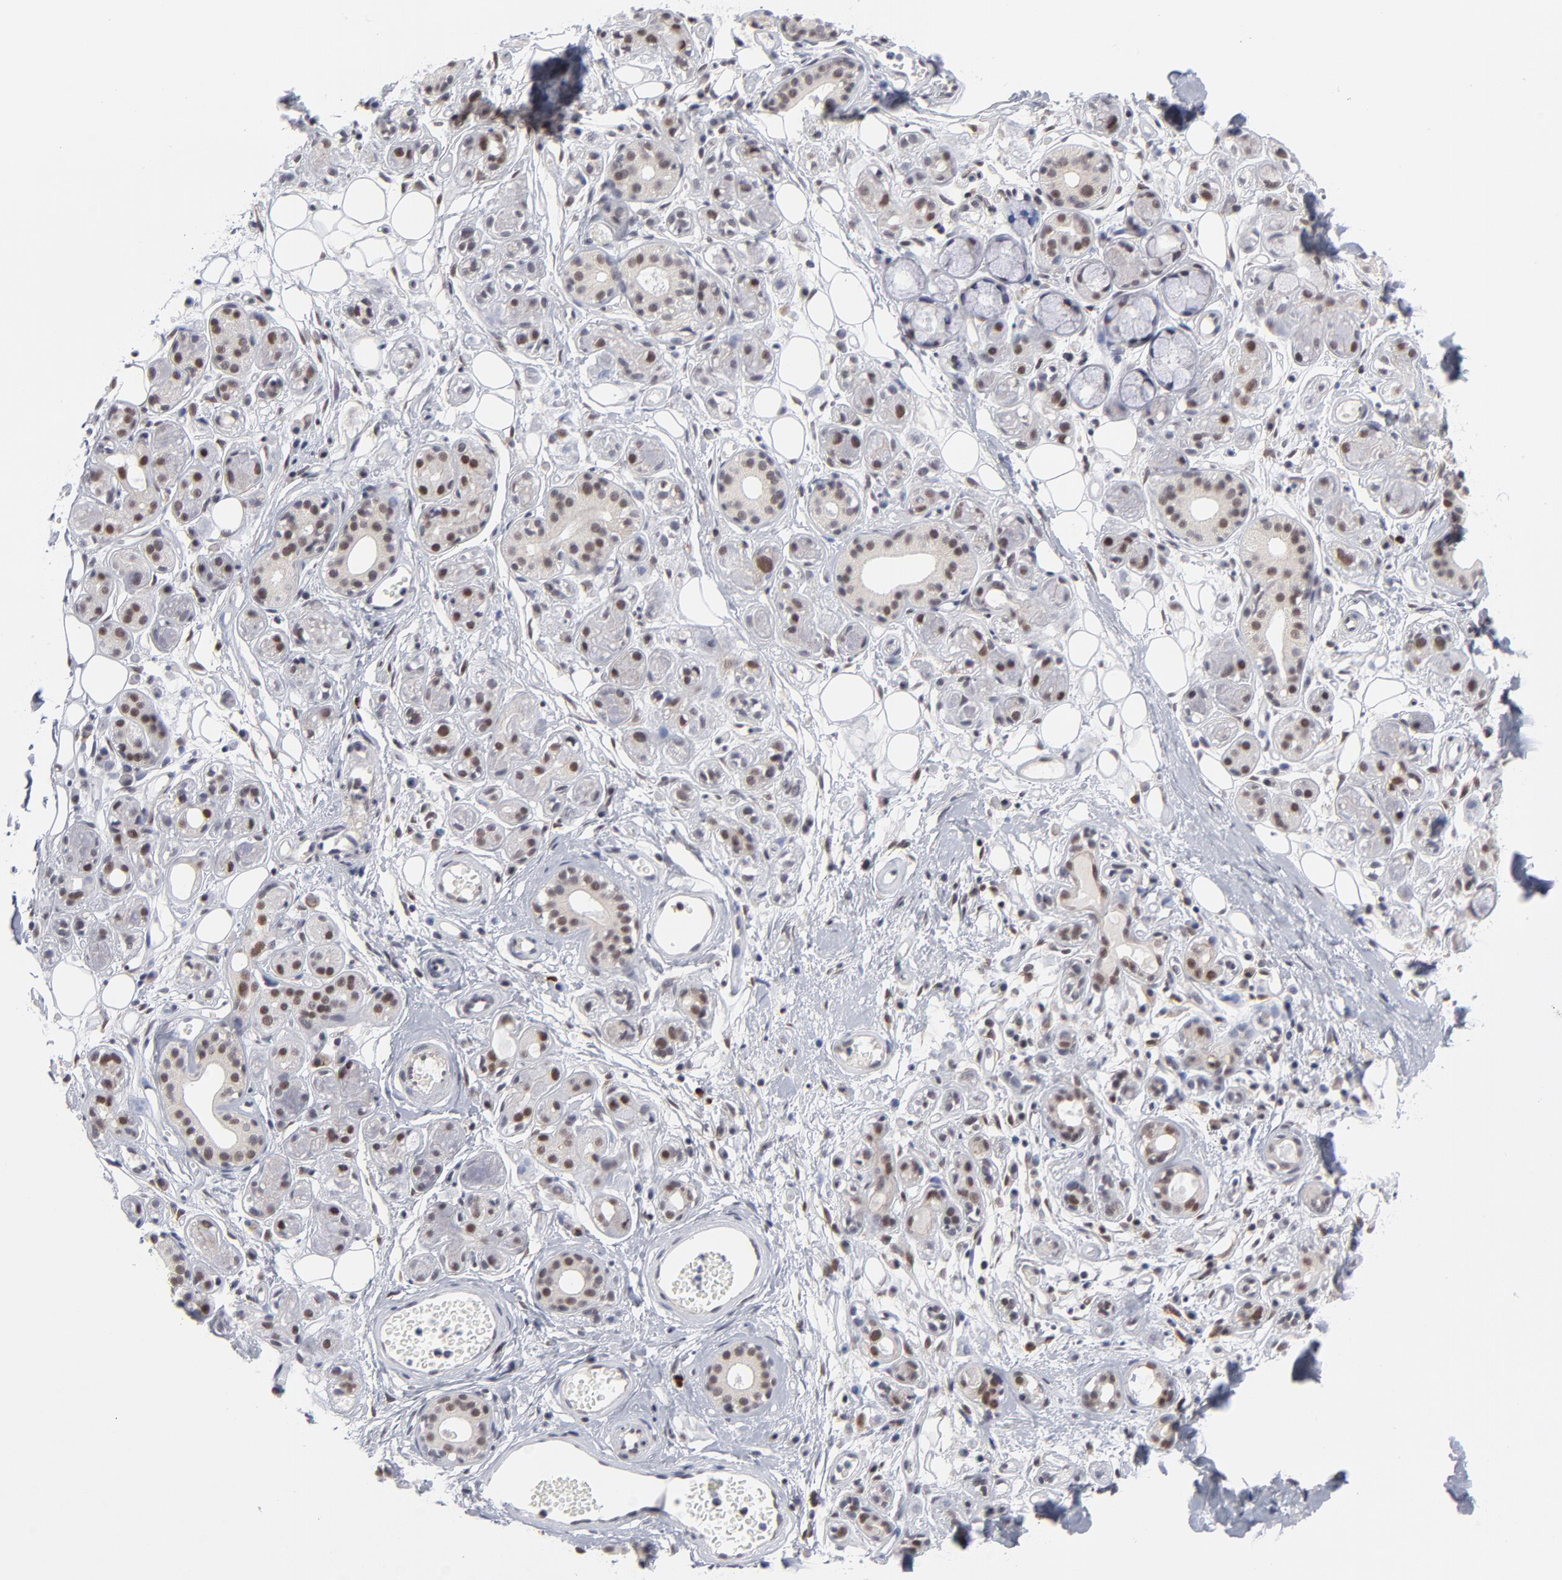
{"staining": {"intensity": "moderate", "quantity": "25%-75%", "location": "cytoplasmic/membranous,nuclear"}, "tissue": "salivary gland", "cell_type": "Glandular cells", "image_type": "normal", "snomed": [{"axis": "morphology", "description": "Normal tissue, NOS"}, {"axis": "topography", "description": "Salivary gland"}], "caption": "IHC staining of benign salivary gland, which reveals medium levels of moderate cytoplasmic/membranous,nuclear positivity in approximately 25%-75% of glandular cells indicating moderate cytoplasmic/membranous,nuclear protein staining. The staining was performed using DAB (3,3'-diaminobenzidine) (brown) for protein detection and nuclei were counterstained in hematoxylin (blue).", "gene": "NBN", "patient": {"sex": "male", "age": 54}}